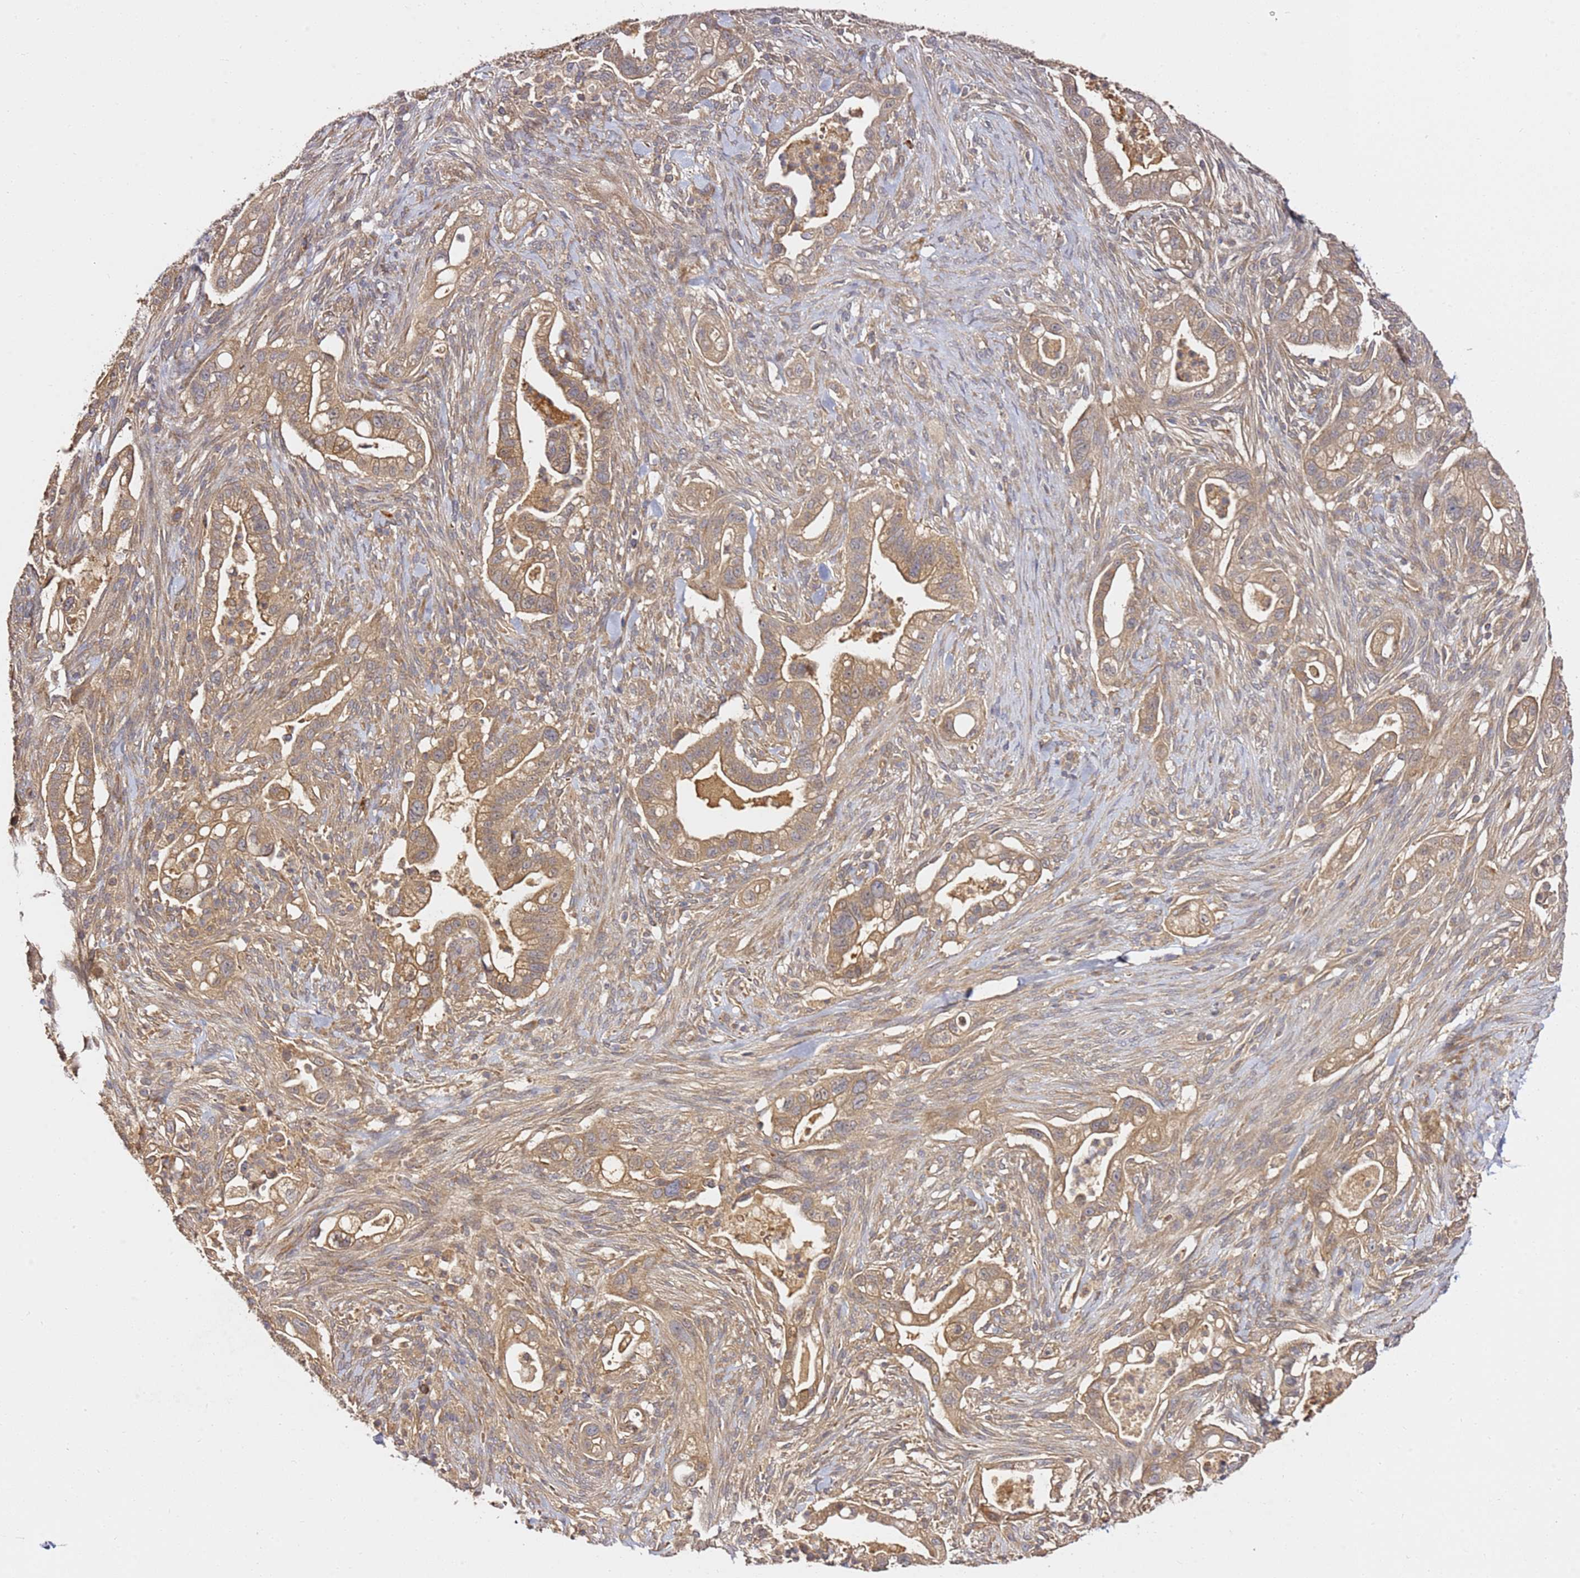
{"staining": {"intensity": "moderate", "quantity": ">75%", "location": "cytoplasmic/membranous"}, "tissue": "pancreatic cancer", "cell_type": "Tumor cells", "image_type": "cancer", "snomed": [{"axis": "morphology", "description": "Adenocarcinoma, NOS"}, {"axis": "topography", "description": "Pancreas"}], "caption": "Immunohistochemistry (IHC) of adenocarcinoma (pancreatic) displays medium levels of moderate cytoplasmic/membranous positivity in approximately >75% of tumor cells. The protein is stained brown, and the nuclei are stained in blue (DAB IHC with brightfield microscopy, high magnification).", "gene": "OSBPL2", "patient": {"sex": "male", "age": 44}}